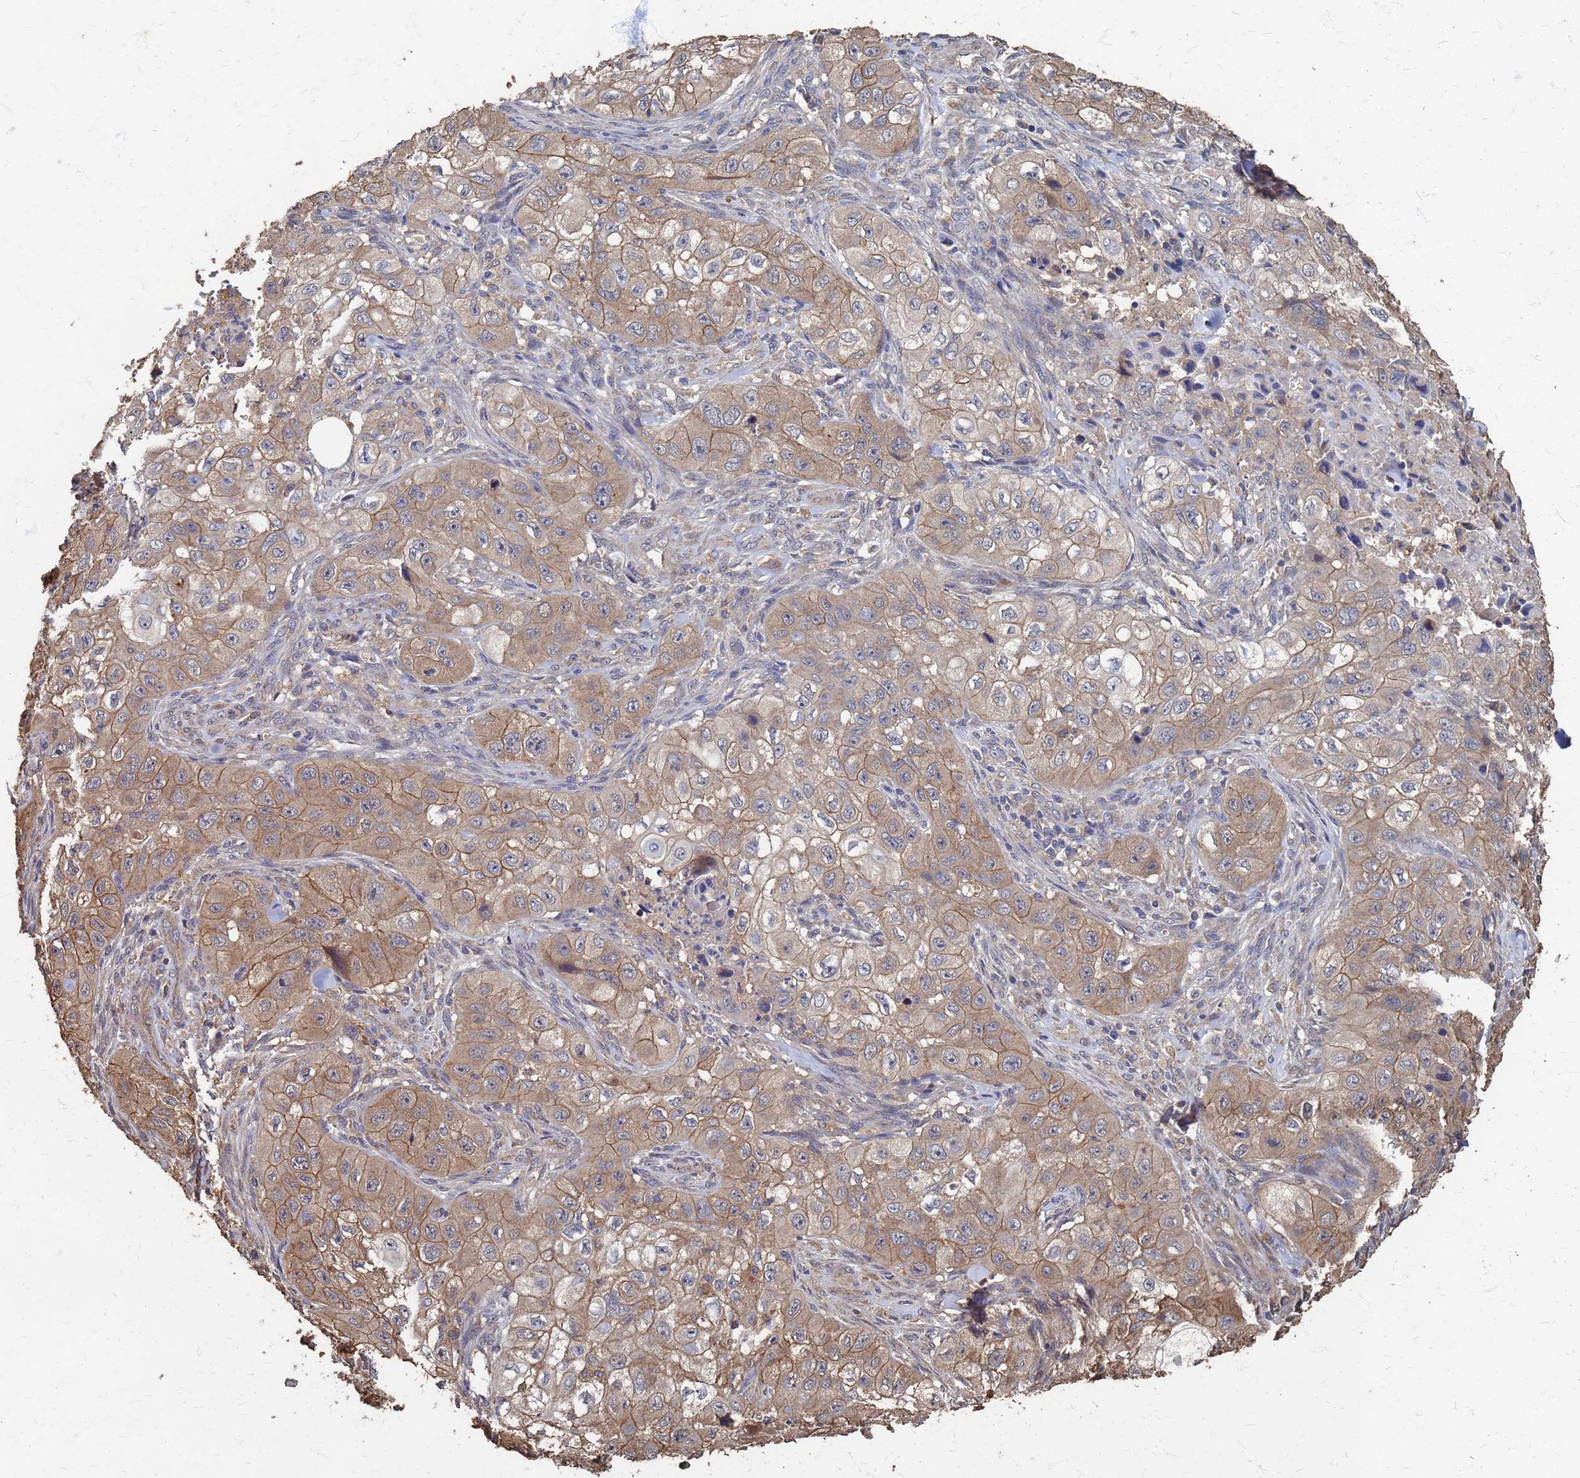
{"staining": {"intensity": "weak", "quantity": ">75%", "location": "cytoplasmic/membranous"}, "tissue": "skin cancer", "cell_type": "Tumor cells", "image_type": "cancer", "snomed": [{"axis": "morphology", "description": "Squamous cell carcinoma, NOS"}, {"axis": "topography", "description": "Skin"}, {"axis": "topography", "description": "Subcutis"}], "caption": "An IHC histopathology image of neoplastic tissue is shown. Protein staining in brown shows weak cytoplasmic/membranous positivity in skin cancer (squamous cell carcinoma) within tumor cells.", "gene": "DPH5", "patient": {"sex": "male", "age": 73}}